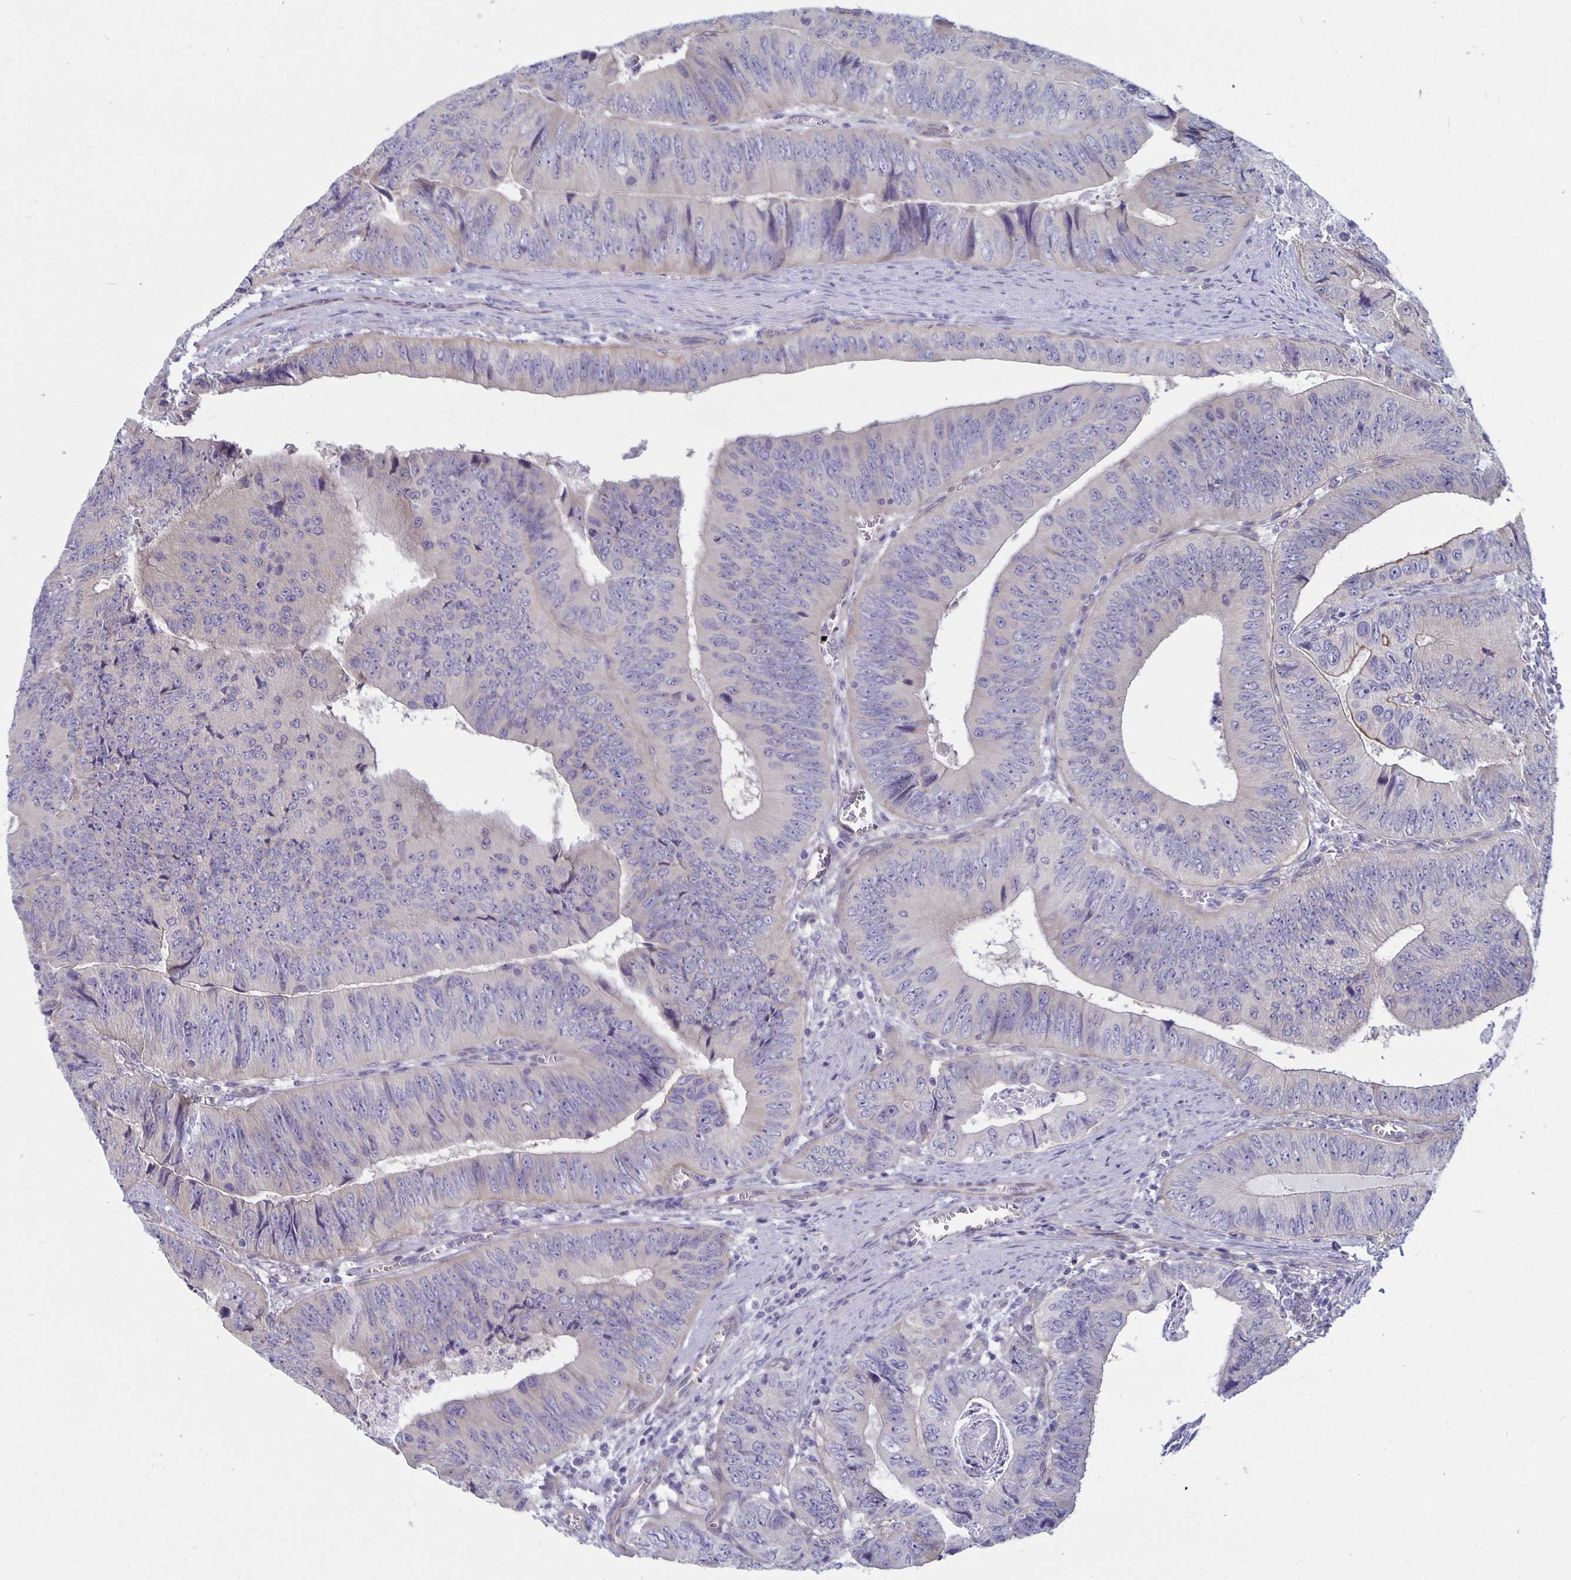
{"staining": {"intensity": "negative", "quantity": "none", "location": "none"}, "tissue": "colorectal cancer", "cell_type": "Tumor cells", "image_type": "cancer", "snomed": [{"axis": "morphology", "description": "Adenocarcinoma, NOS"}, {"axis": "topography", "description": "Colon"}], "caption": "Immunohistochemistry of human colorectal adenocarcinoma exhibits no staining in tumor cells. Brightfield microscopy of immunohistochemistry (IHC) stained with DAB (brown) and hematoxylin (blue), captured at high magnification.", "gene": "PLCB3", "patient": {"sex": "female", "age": 84}}